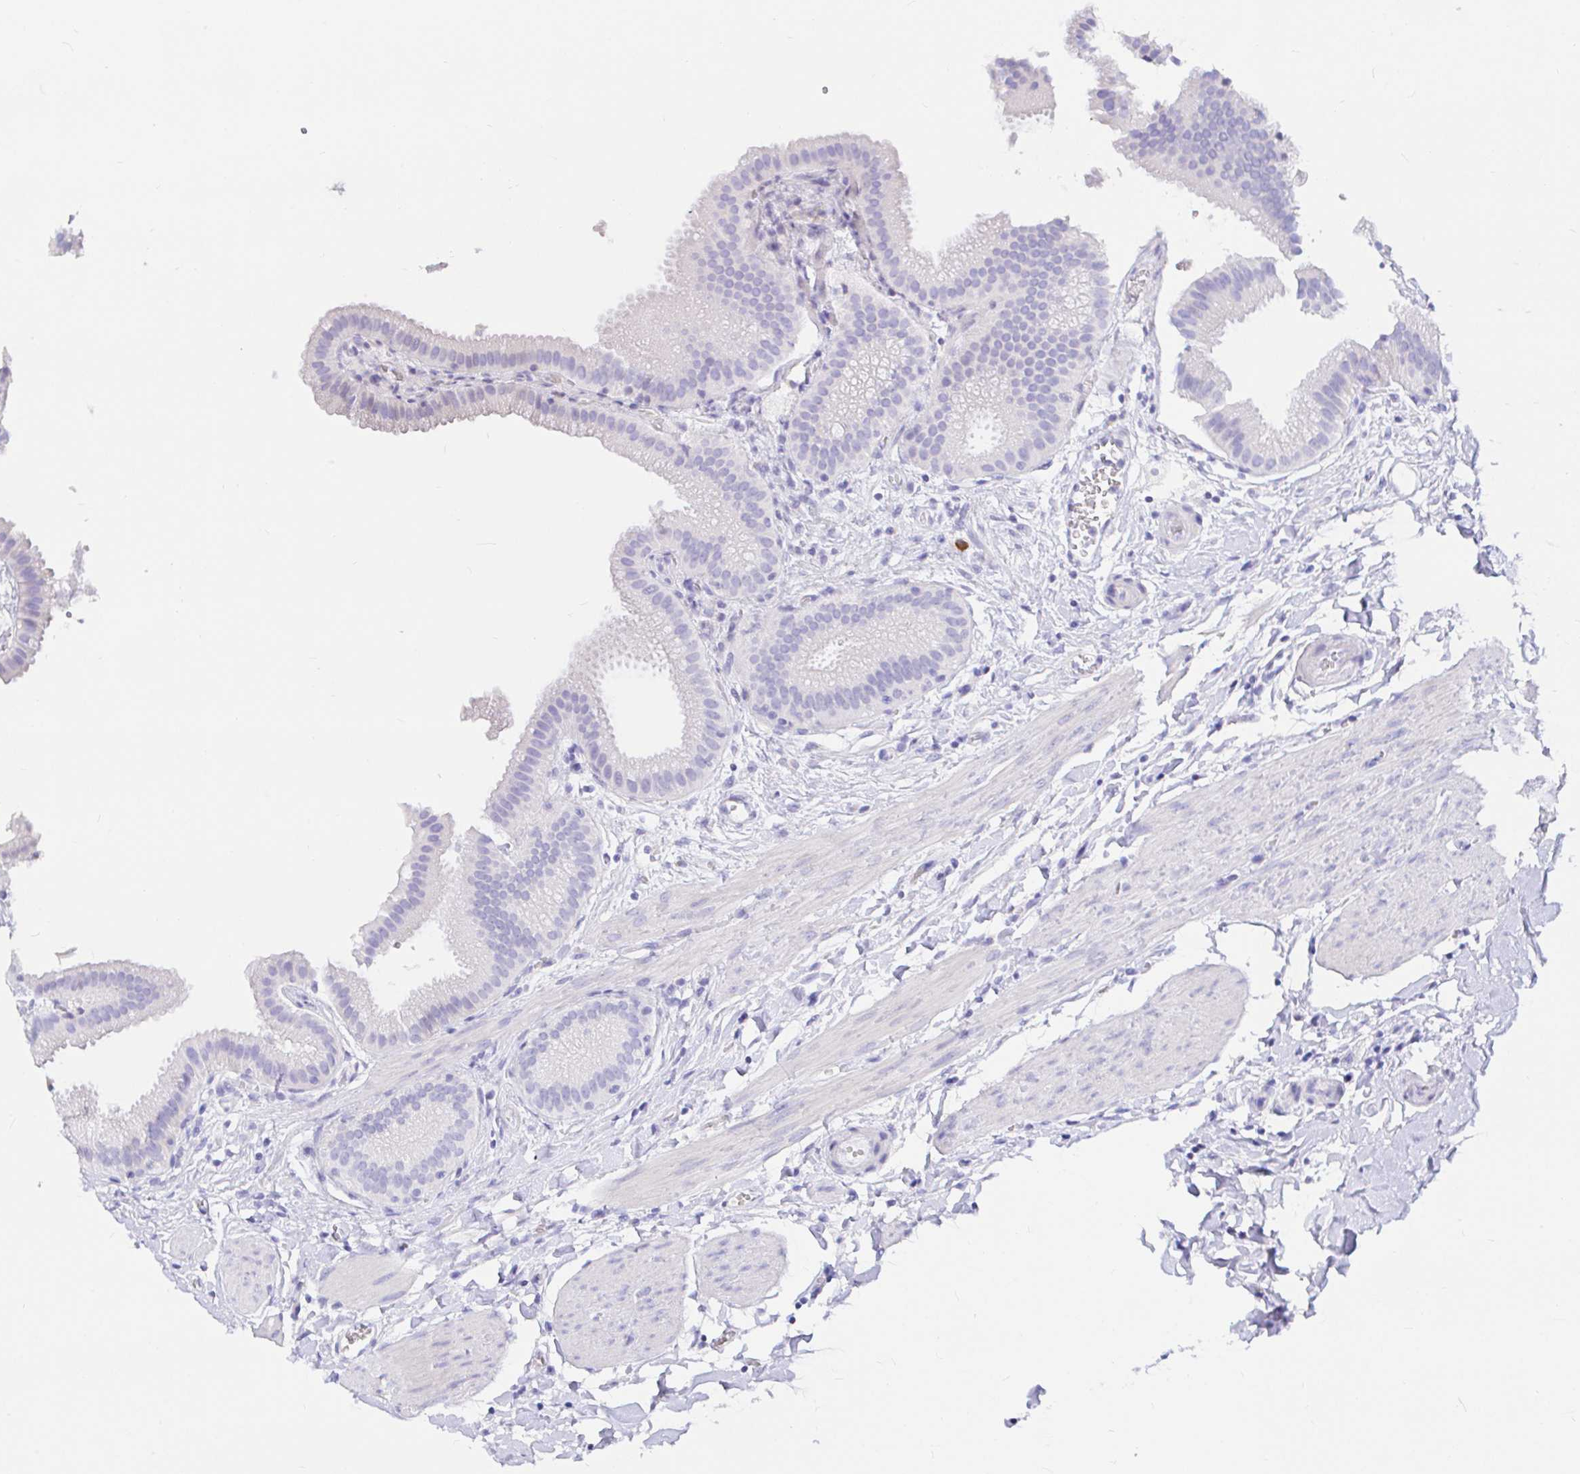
{"staining": {"intensity": "negative", "quantity": "none", "location": "none"}, "tissue": "gallbladder", "cell_type": "Glandular cells", "image_type": "normal", "snomed": [{"axis": "morphology", "description": "Normal tissue, NOS"}, {"axis": "topography", "description": "Gallbladder"}], "caption": "Normal gallbladder was stained to show a protein in brown. There is no significant staining in glandular cells.", "gene": "CCDC62", "patient": {"sex": "female", "age": 63}}